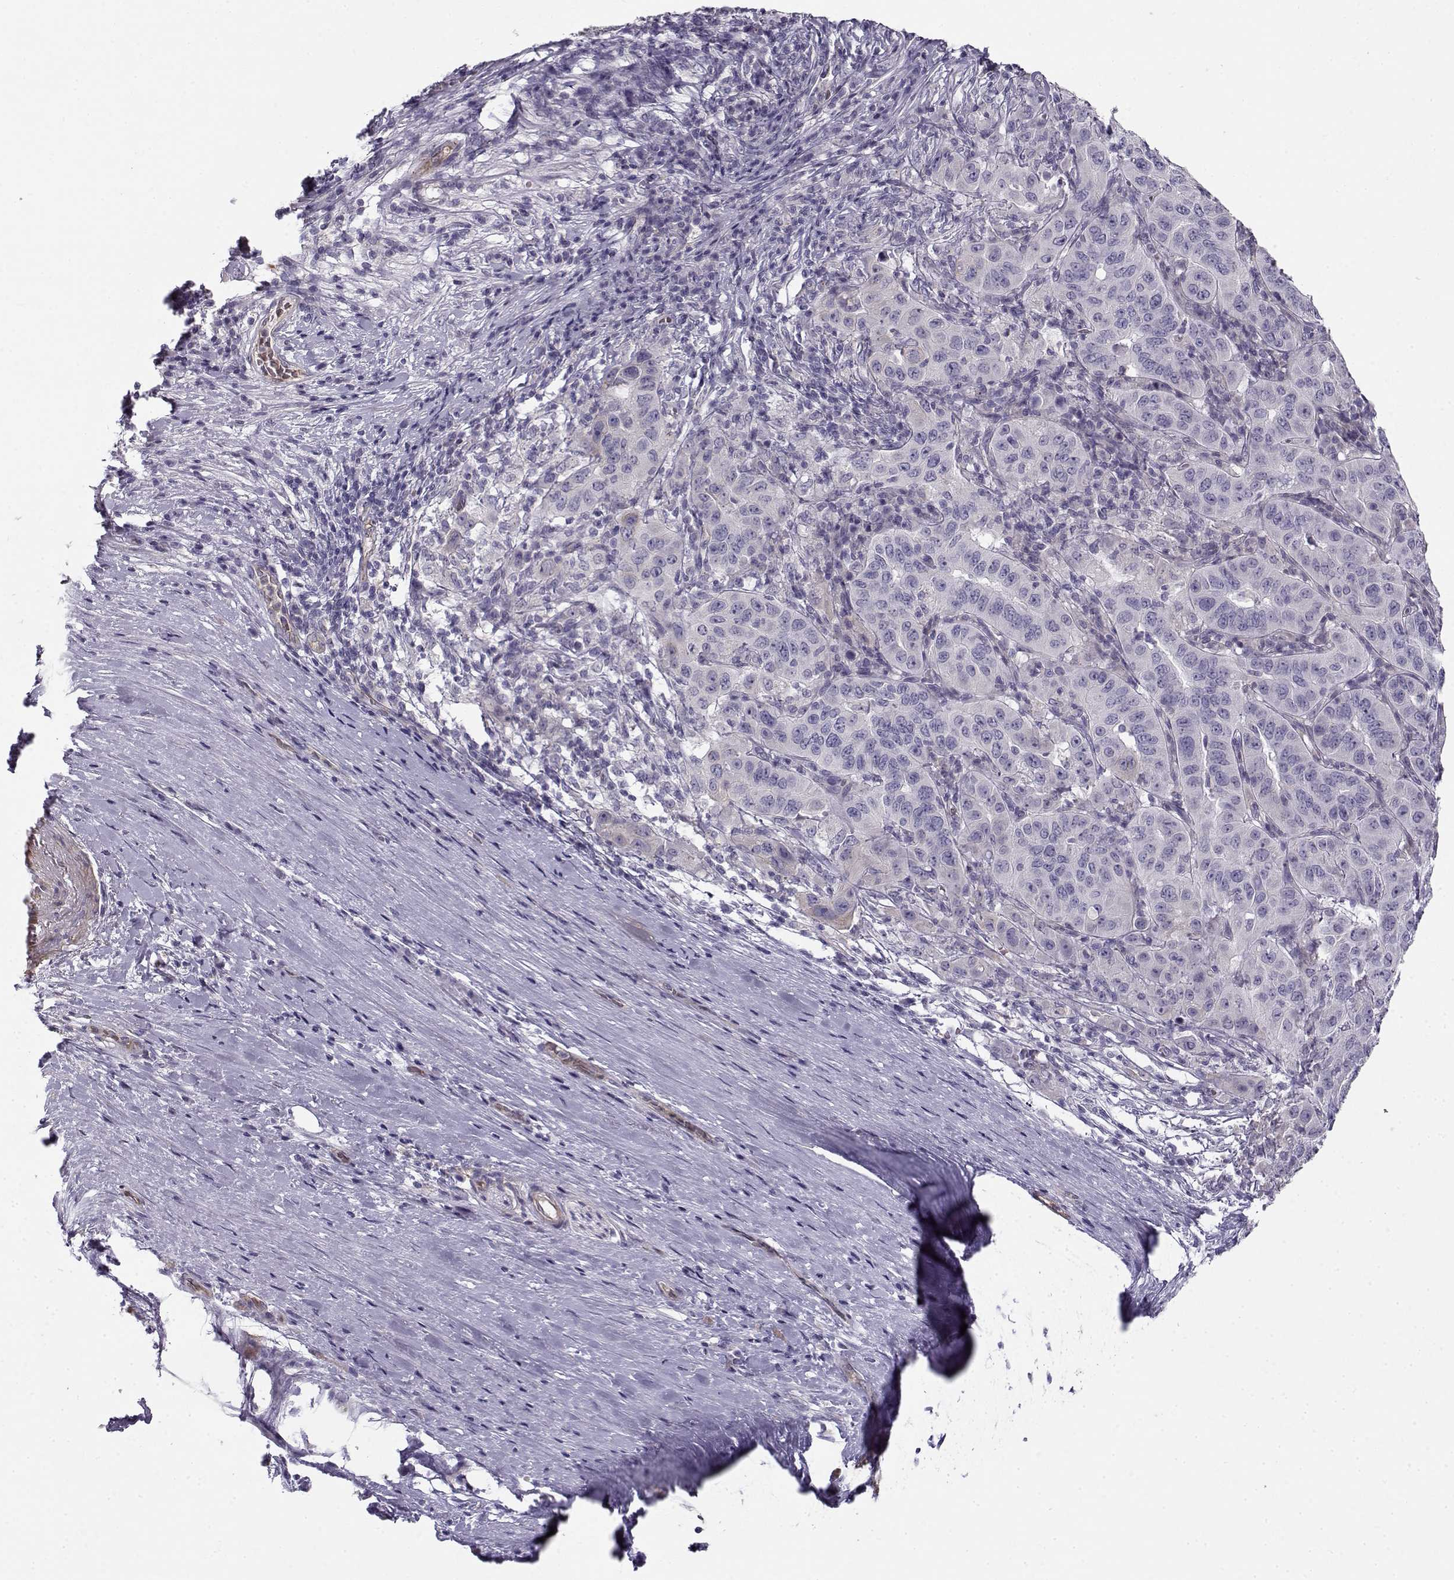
{"staining": {"intensity": "negative", "quantity": "none", "location": "none"}, "tissue": "pancreatic cancer", "cell_type": "Tumor cells", "image_type": "cancer", "snomed": [{"axis": "morphology", "description": "Adenocarcinoma, NOS"}, {"axis": "topography", "description": "Pancreas"}], "caption": "High magnification brightfield microscopy of pancreatic cancer stained with DAB (3,3'-diaminobenzidine) (brown) and counterstained with hematoxylin (blue): tumor cells show no significant positivity. The staining was performed using DAB to visualize the protein expression in brown, while the nuclei were stained in blue with hematoxylin (Magnification: 20x).", "gene": "MYO1A", "patient": {"sex": "male", "age": 63}}